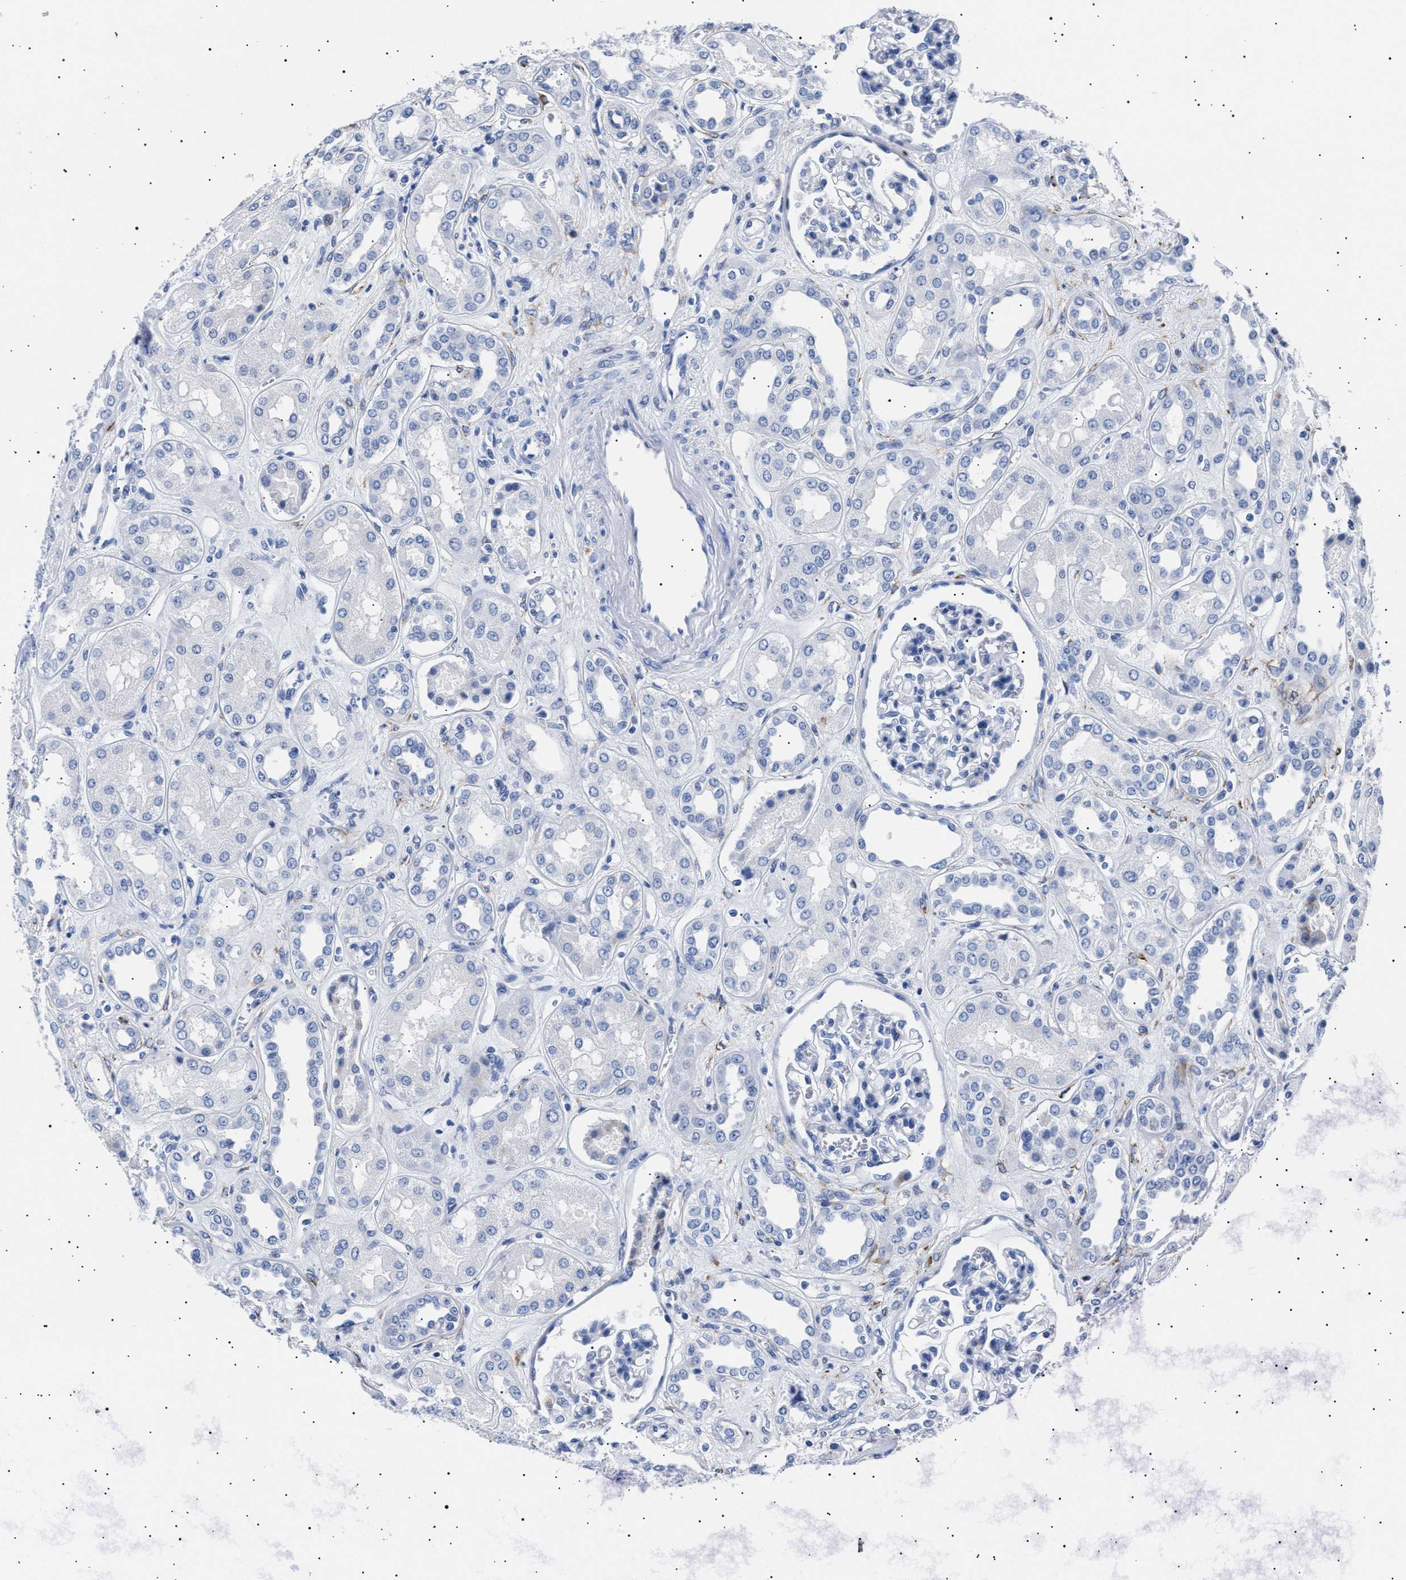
{"staining": {"intensity": "negative", "quantity": "none", "location": "none"}, "tissue": "kidney", "cell_type": "Cells in glomeruli", "image_type": "normal", "snomed": [{"axis": "morphology", "description": "Normal tissue, NOS"}, {"axis": "topography", "description": "Kidney"}], "caption": "High power microscopy histopathology image of an immunohistochemistry image of unremarkable kidney, revealing no significant staining in cells in glomeruli. (DAB (3,3'-diaminobenzidine) immunohistochemistry, high magnification).", "gene": "HEMGN", "patient": {"sex": "male", "age": 59}}